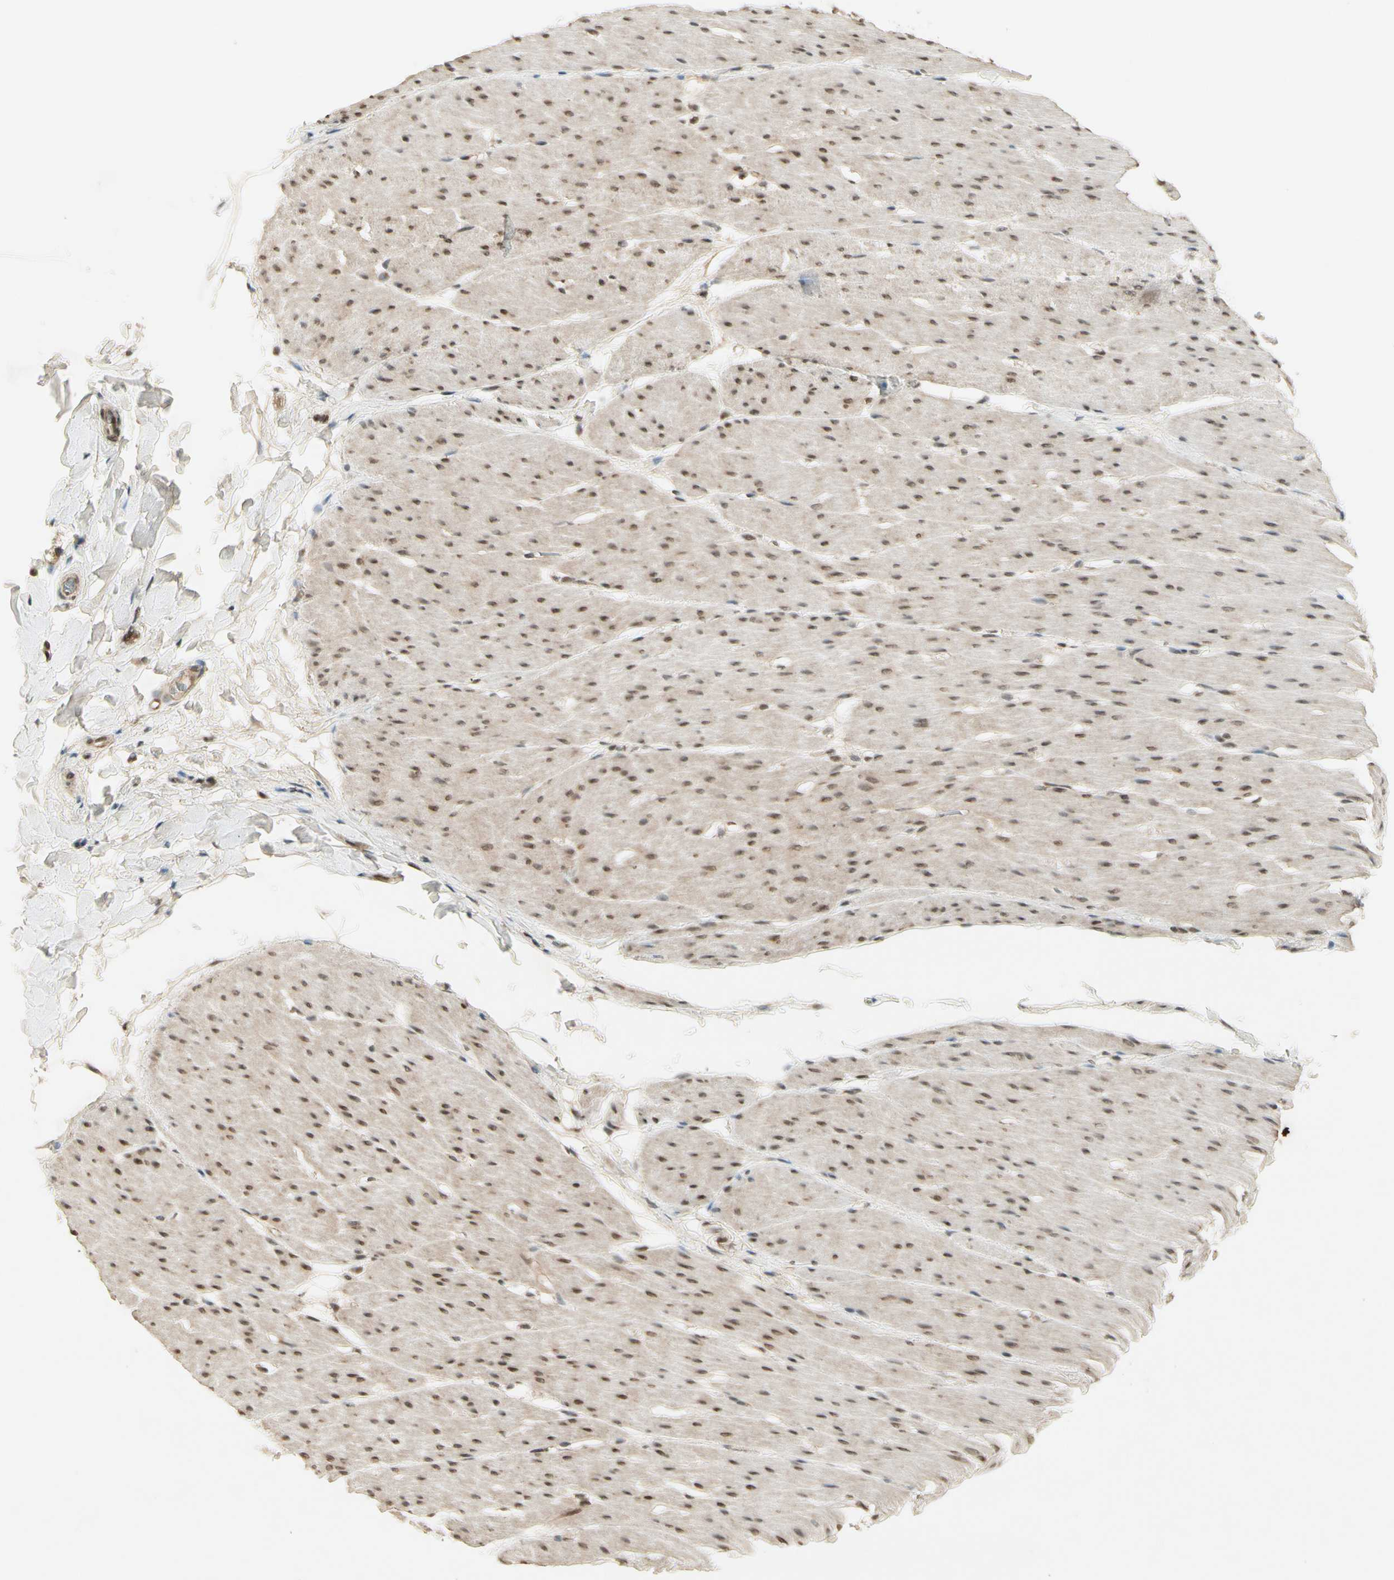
{"staining": {"intensity": "weak", "quantity": "25%-75%", "location": "nuclear"}, "tissue": "smooth muscle", "cell_type": "Smooth muscle cells", "image_type": "normal", "snomed": [{"axis": "morphology", "description": "Normal tissue, NOS"}, {"axis": "topography", "description": "Smooth muscle"}, {"axis": "topography", "description": "Colon"}], "caption": "Protein analysis of unremarkable smooth muscle reveals weak nuclear staining in about 25%-75% of smooth muscle cells. Immunohistochemistry stains the protein of interest in brown and the nuclei are stained blue.", "gene": "CDK11A", "patient": {"sex": "male", "age": 67}}